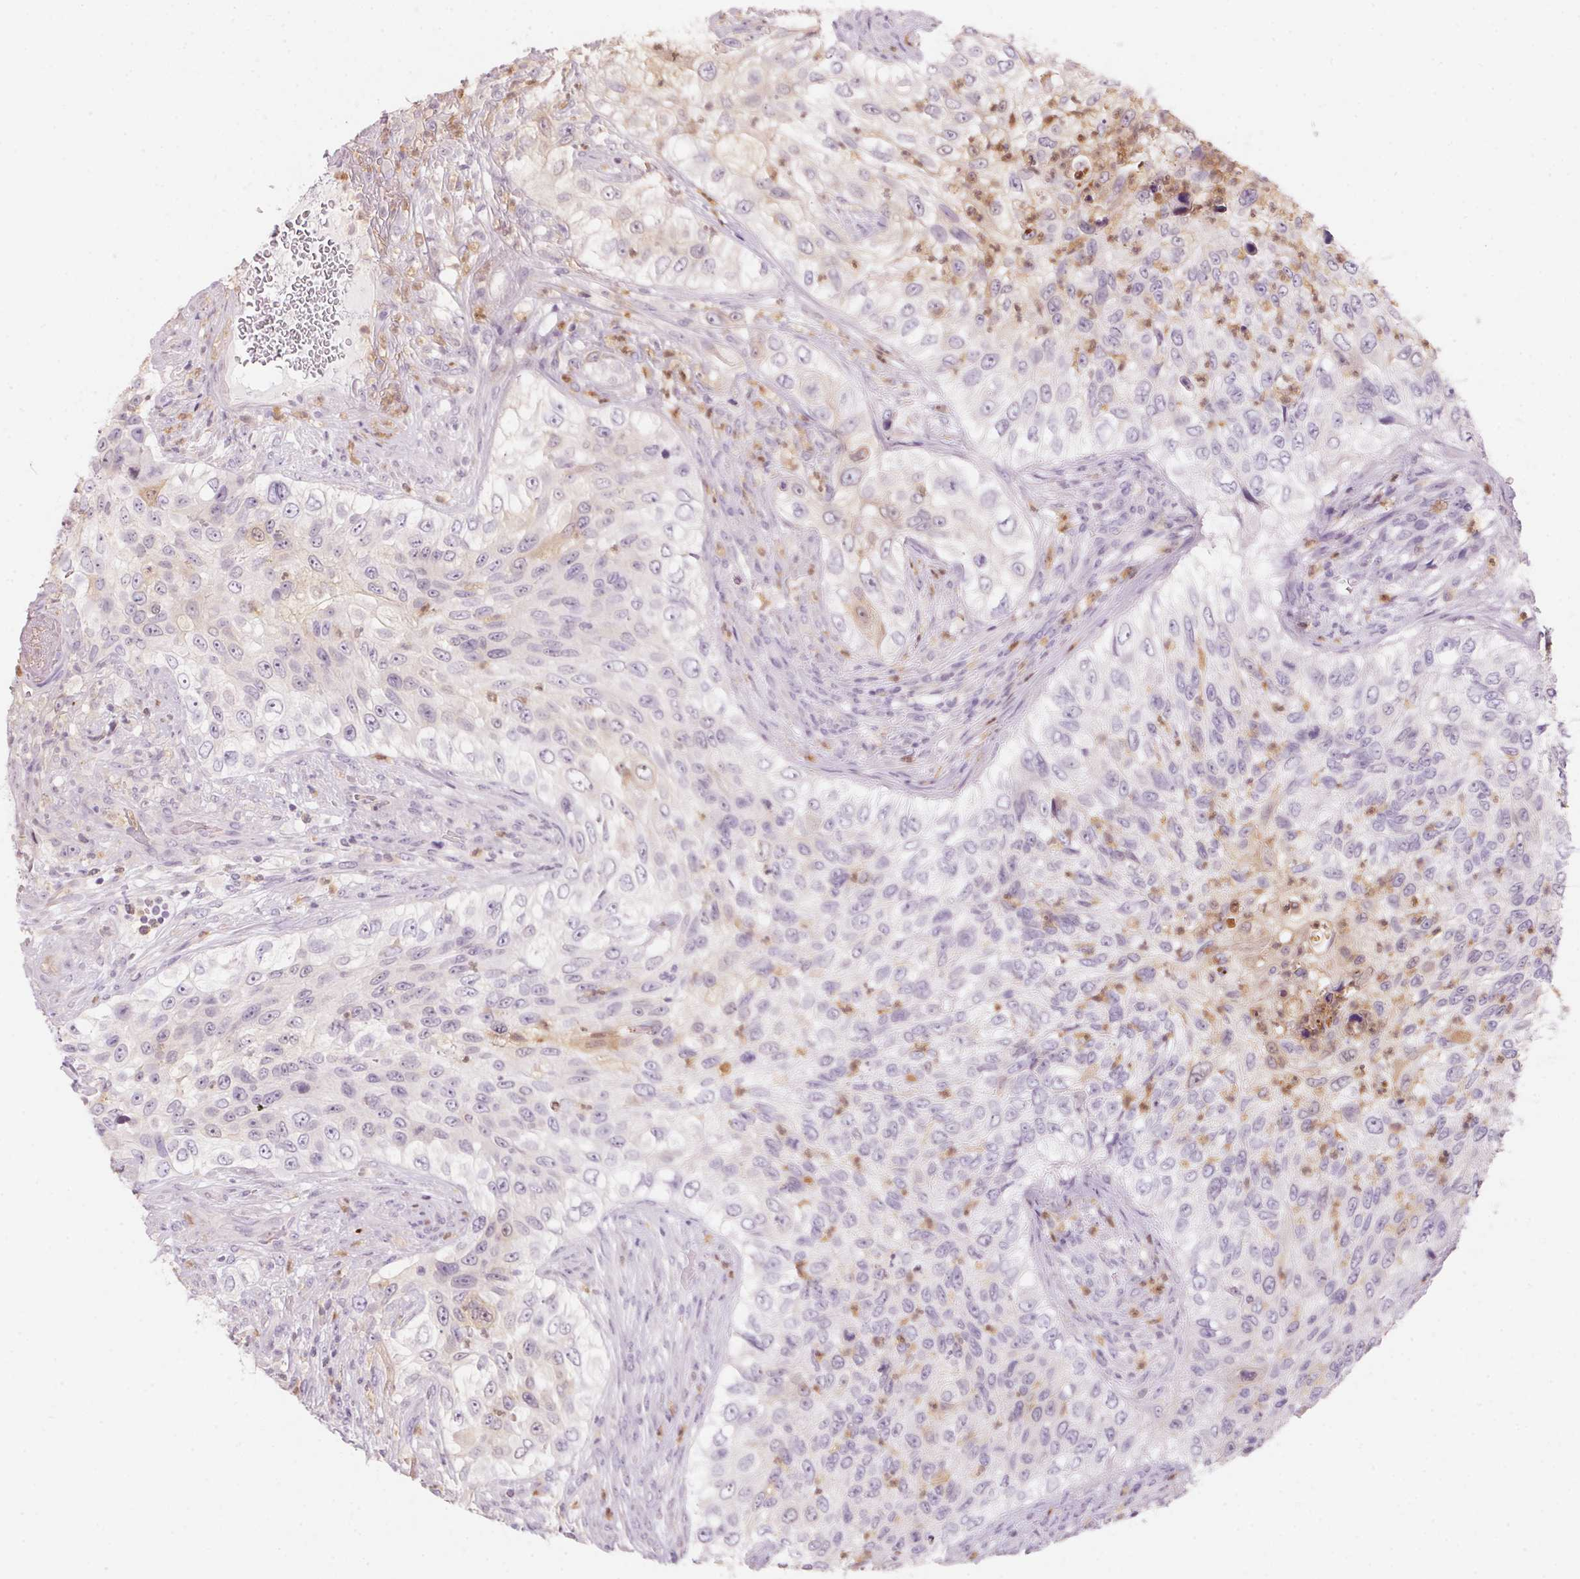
{"staining": {"intensity": "weak", "quantity": "<25%", "location": "cytoplasmic/membranous,nuclear"}, "tissue": "urothelial cancer", "cell_type": "Tumor cells", "image_type": "cancer", "snomed": [{"axis": "morphology", "description": "Urothelial carcinoma, High grade"}, {"axis": "topography", "description": "Urinary bladder"}], "caption": "Immunohistochemistry micrograph of human urothelial cancer stained for a protein (brown), which exhibits no positivity in tumor cells.", "gene": "SERPINB1", "patient": {"sex": "female", "age": 60}}